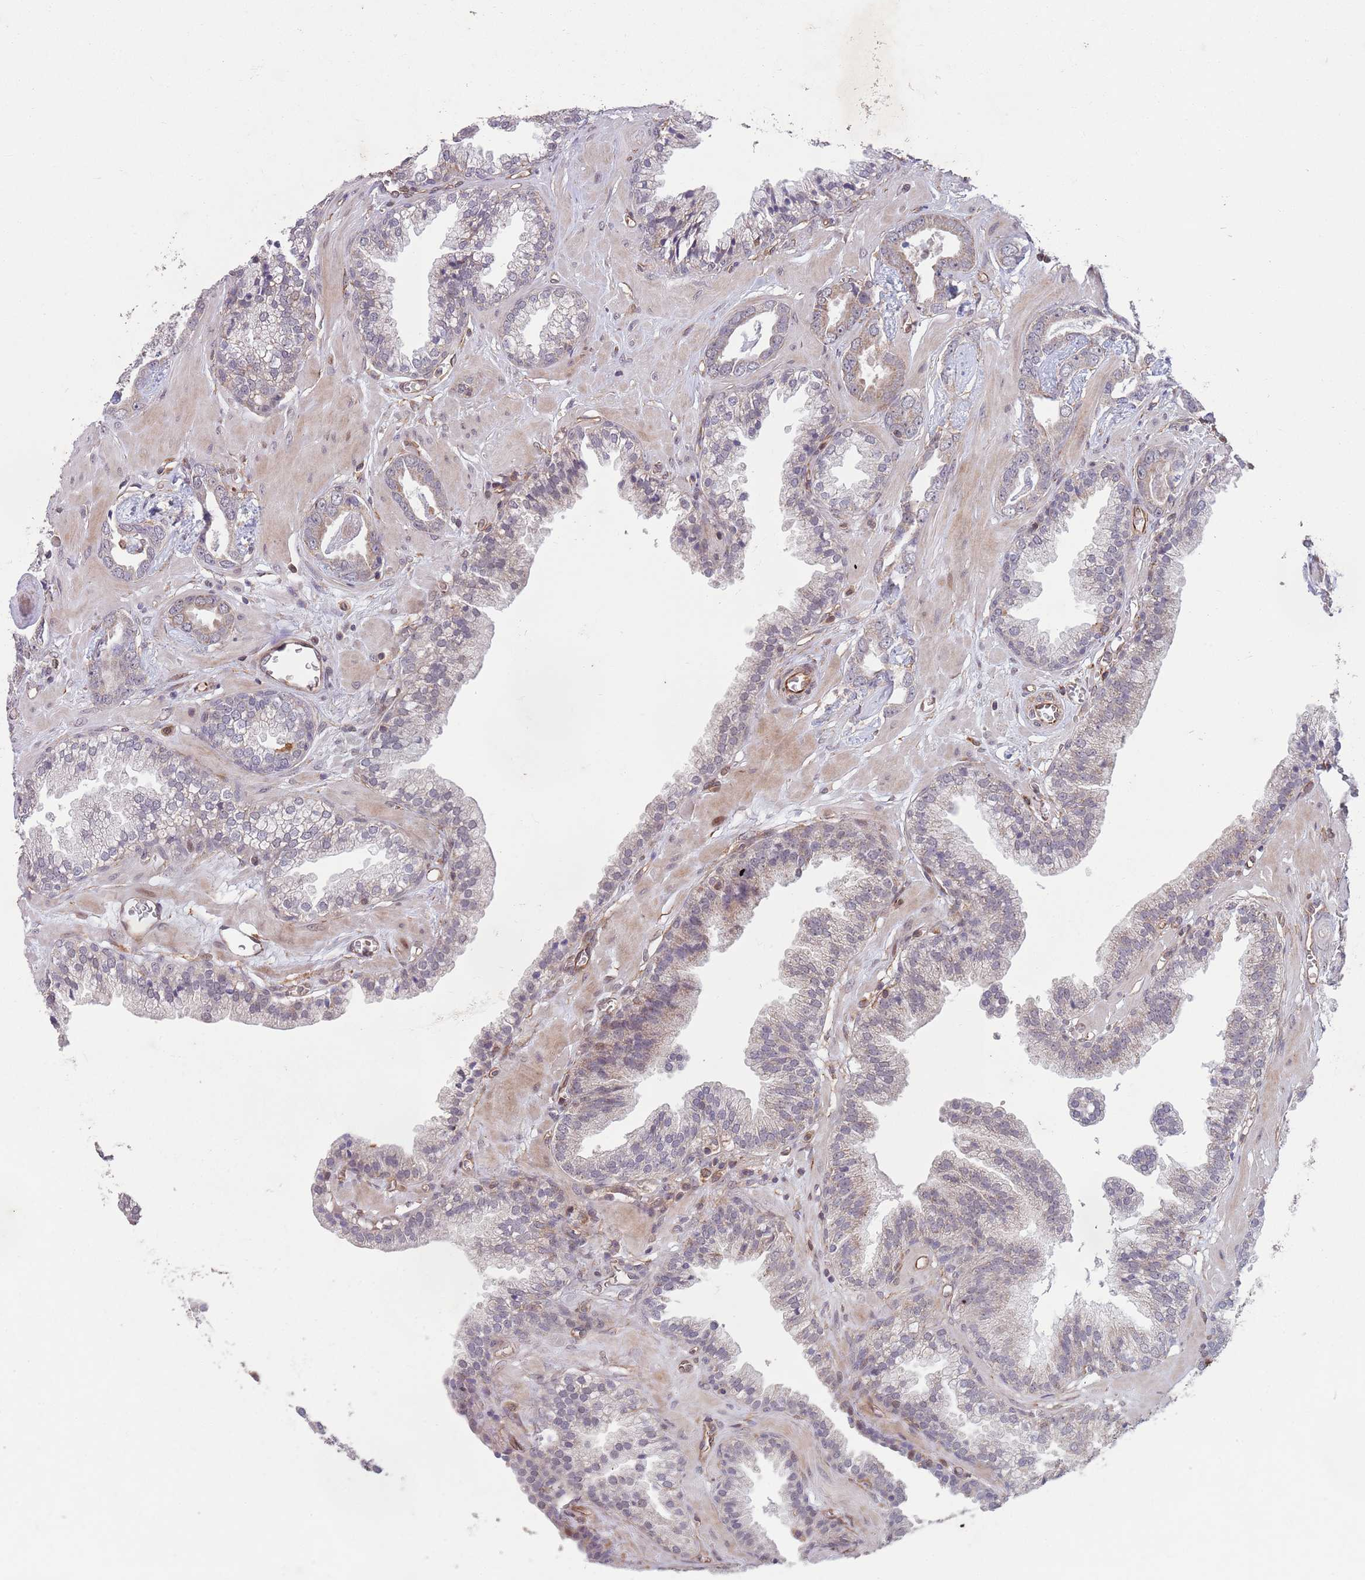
{"staining": {"intensity": "negative", "quantity": "none", "location": "none"}, "tissue": "prostate cancer", "cell_type": "Tumor cells", "image_type": "cancer", "snomed": [{"axis": "morphology", "description": "Adenocarcinoma, Low grade"}, {"axis": "topography", "description": "Prostate"}], "caption": "Tumor cells show no significant expression in prostate adenocarcinoma (low-grade). The staining is performed using DAB brown chromogen with nuclei counter-stained in using hematoxylin.", "gene": "CHD9", "patient": {"sex": "male", "age": 60}}